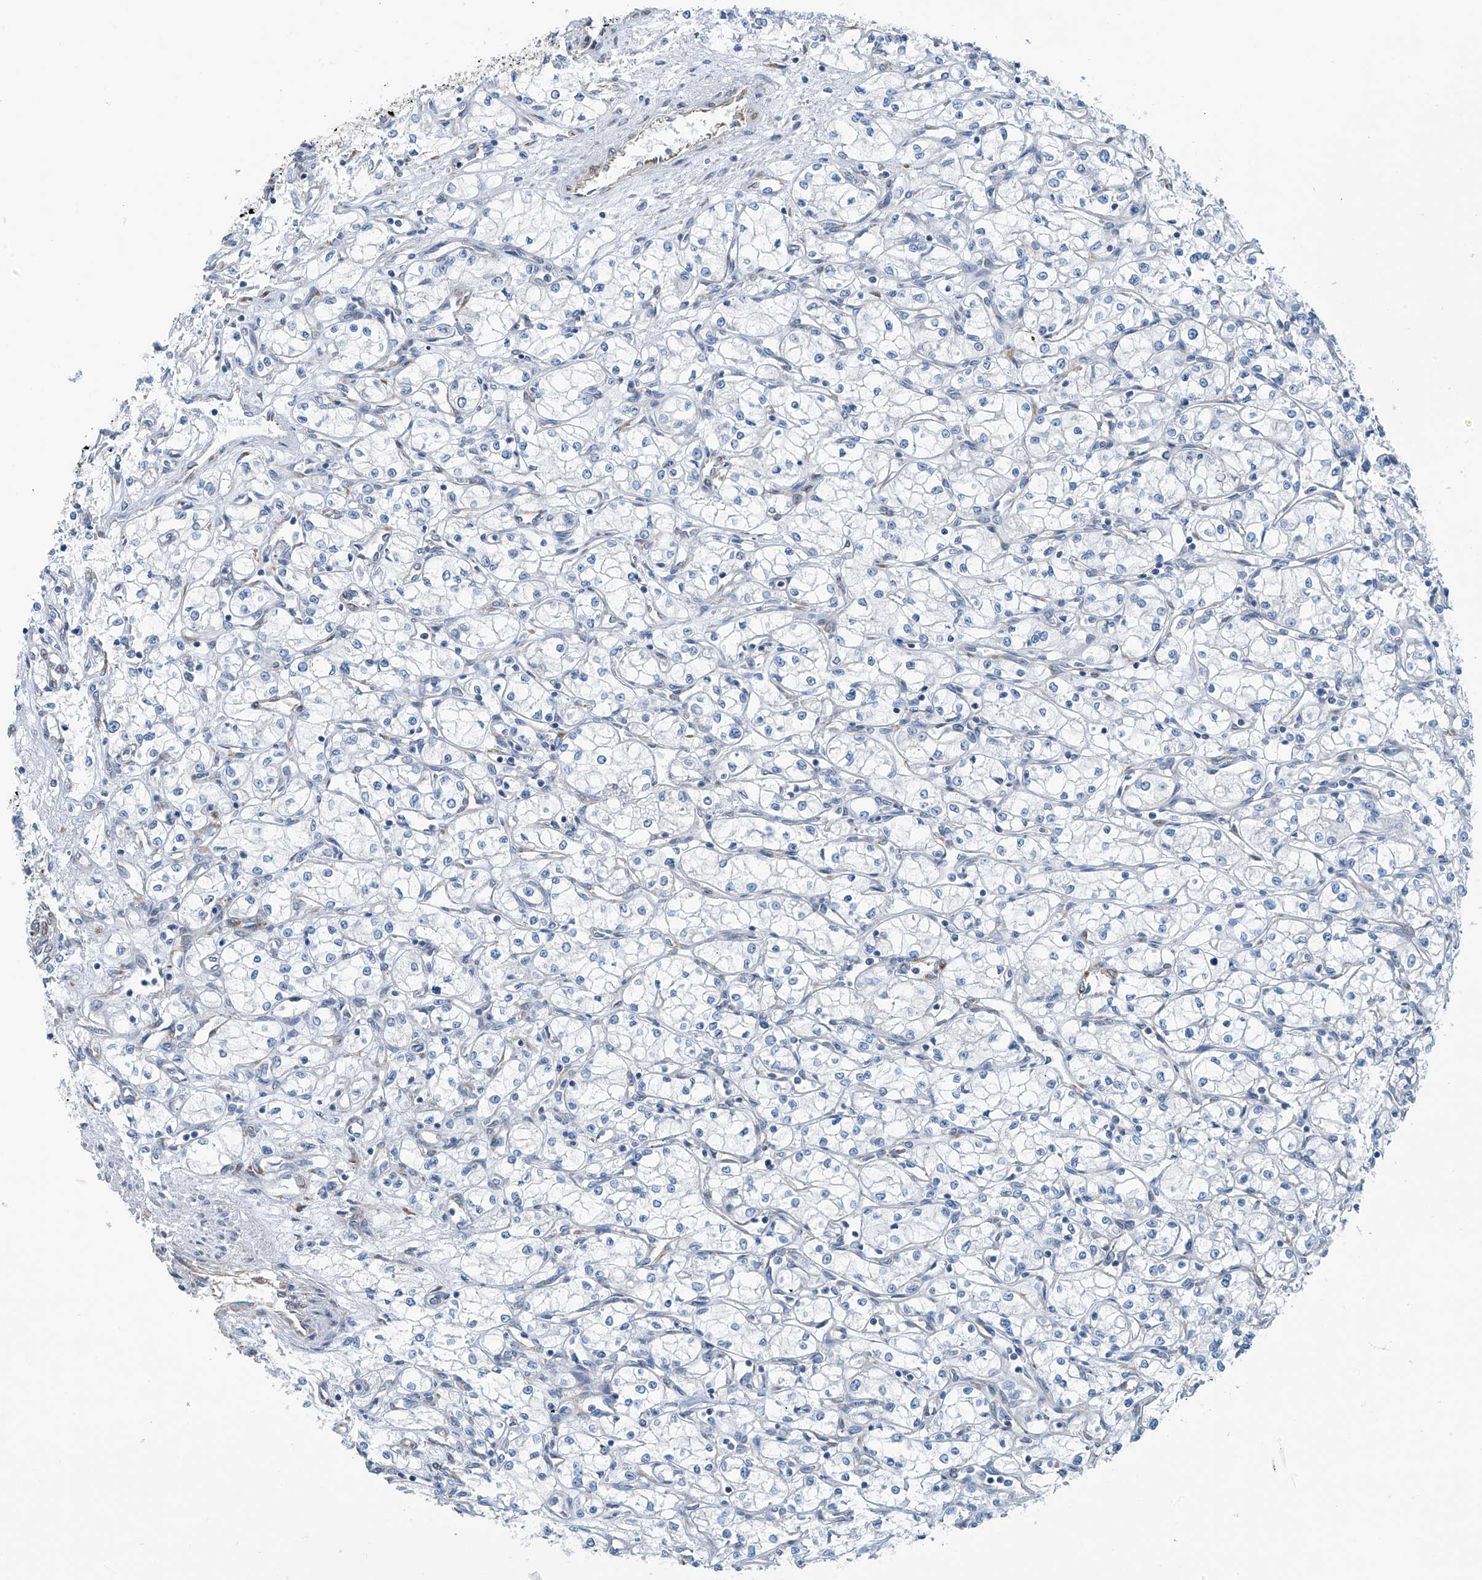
{"staining": {"intensity": "negative", "quantity": "none", "location": "none"}, "tissue": "renal cancer", "cell_type": "Tumor cells", "image_type": "cancer", "snomed": [{"axis": "morphology", "description": "Adenocarcinoma, NOS"}, {"axis": "topography", "description": "Kidney"}], "caption": "DAB immunohistochemical staining of renal adenocarcinoma displays no significant expression in tumor cells.", "gene": "RCN2", "patient": {"sex": "male", "age": 59}}